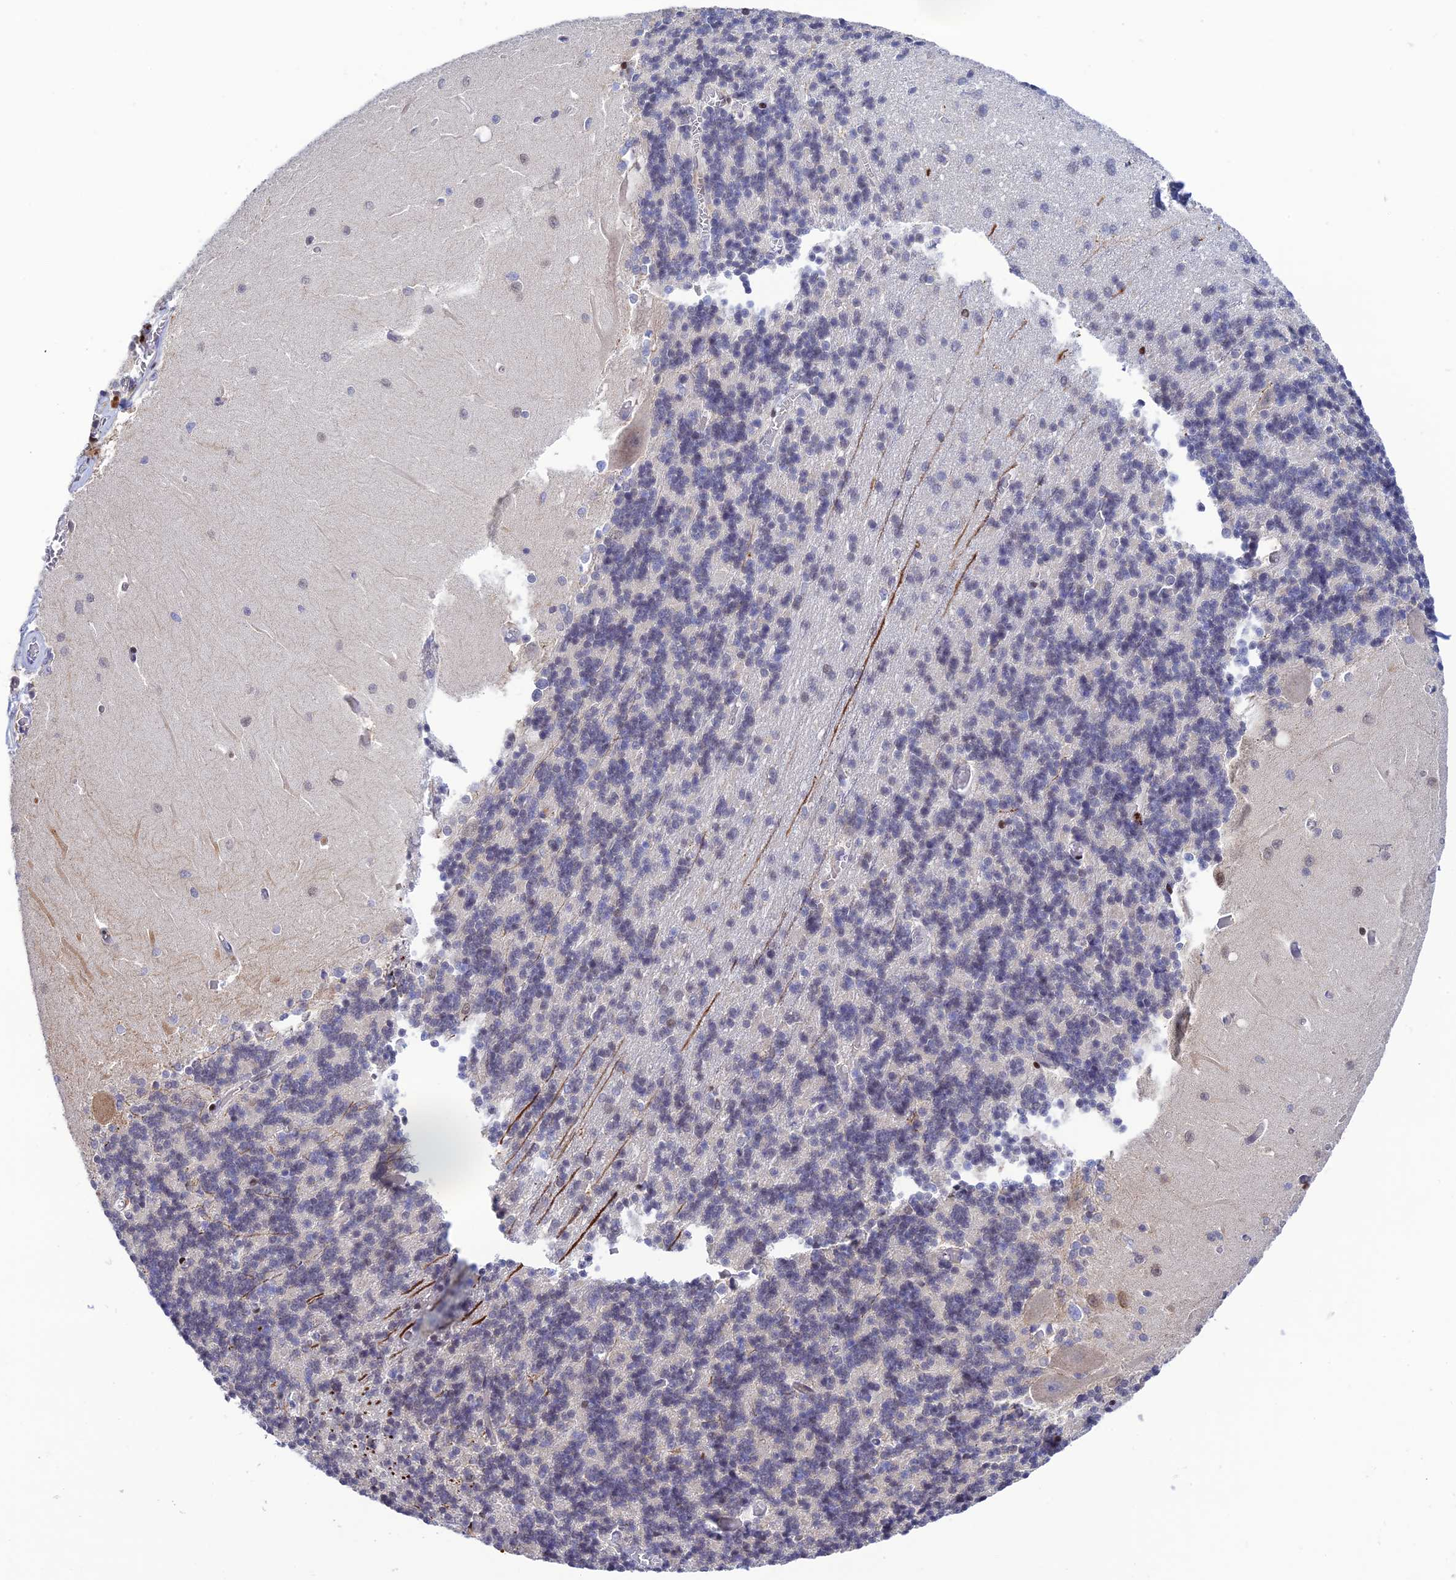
{"staining": {"intensity": "negative", "quantity": "none", "location": "none"}, "tissue": "cerebellum", "cell_type": "Cells in granular layer", "image_type": "normal", "snomed": [{"axis": "morphology", "description": "Normal tissue, NOS"}, {"axis": "topography", "description": "Cerebellum"}], "caption": "Histopathology image shows no protein expression in cells in granular layer of normal cerebellum.", "gene": "HIC1", "patient": {"sex": "male", "age": 37}}